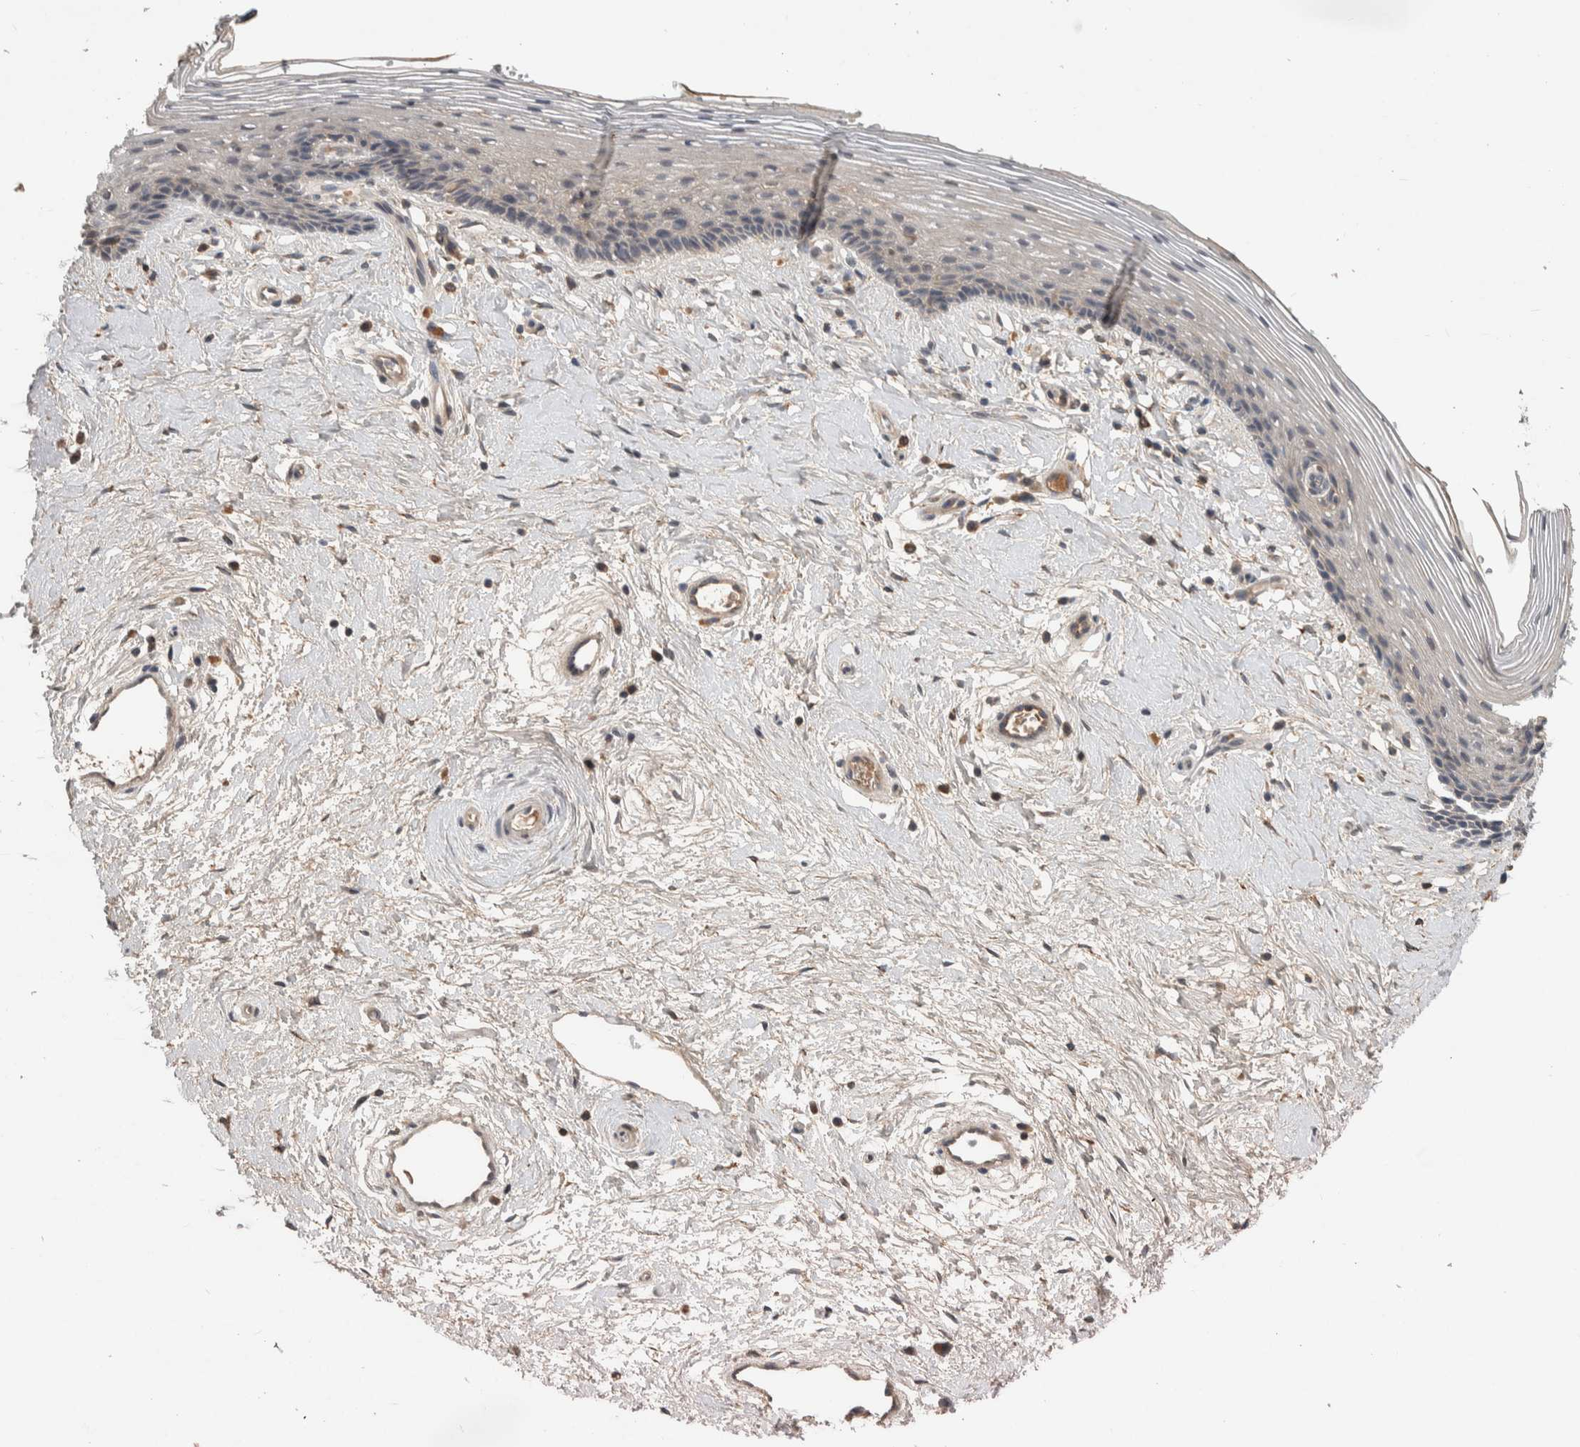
{"staining": {"intensity": "weak", "quantity": "<25%", "location": "cytoplasmic/membranous"}, "tissue": "vagina", "cell_type": "Squamous epithelial cells", "image_type": "normal", "snomed": [{"axis": "morphology", "description": "Normal tissue, NOS"}, {"axis": "topography", "description": "Vagina"}], "caption": "IHC histopathology image of unremarkable human vagina stained for a protein (brown), which shows no expression in squamous epithelial cells.", "gene": "CHRM3", "patient": {"sex": "female", "age": 46}}